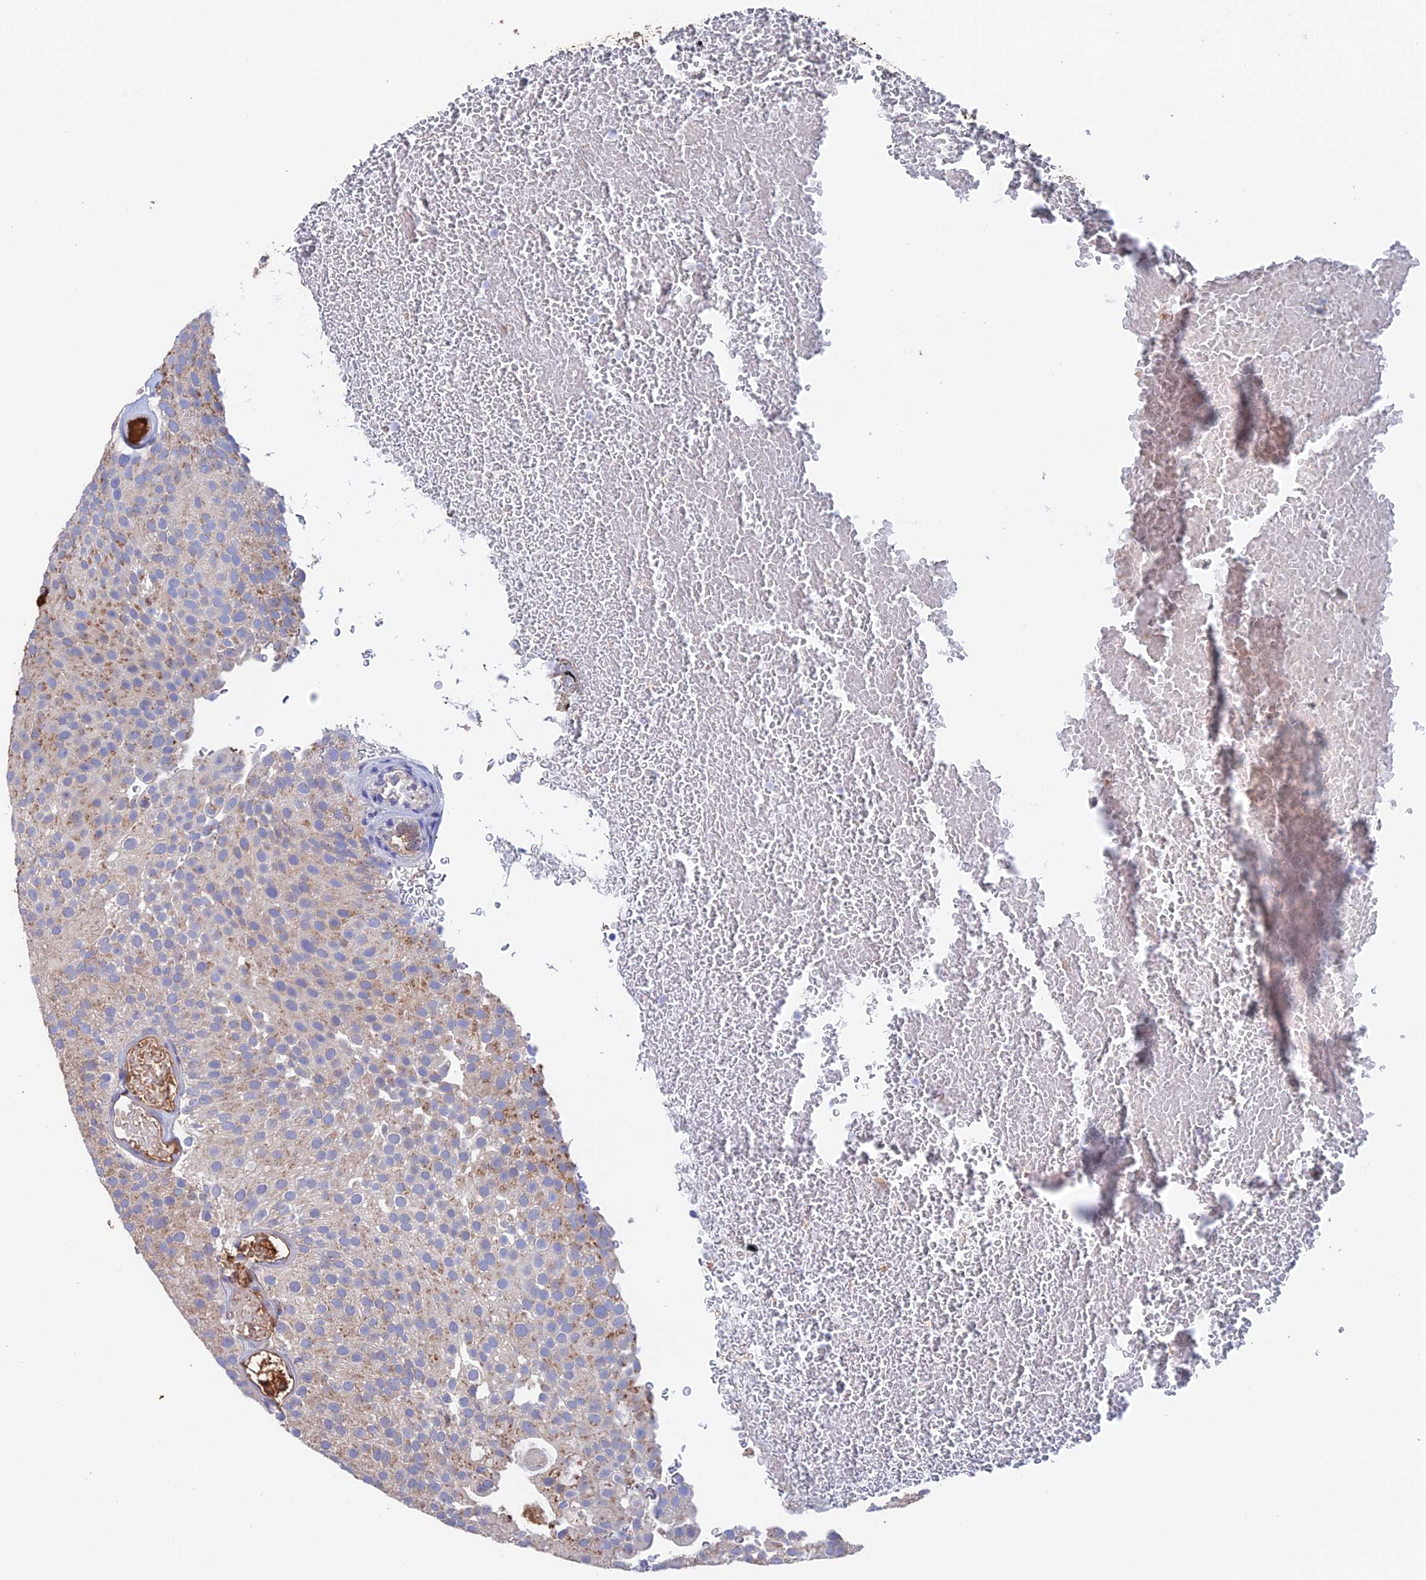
{"staining": {"intensity": "negative", "quantity": "none", "location": "none"}, "tissue": "urothelial cancer", "cell_type": "Tumor cells", "image_type": "cancer", "snomed": [{"axis": "morphology", "description": "Urothelial carcinoma, Low grade"}, {"axis": "topography", "description": "Urinary bladder"}], "caption": "Urothelial carcinoma (low-grade) was stained to show a protein in brown. There is no significant positivity in tumor cells.", "gene": "HPF1", "patient": {"sex": "male", "age": 78}}